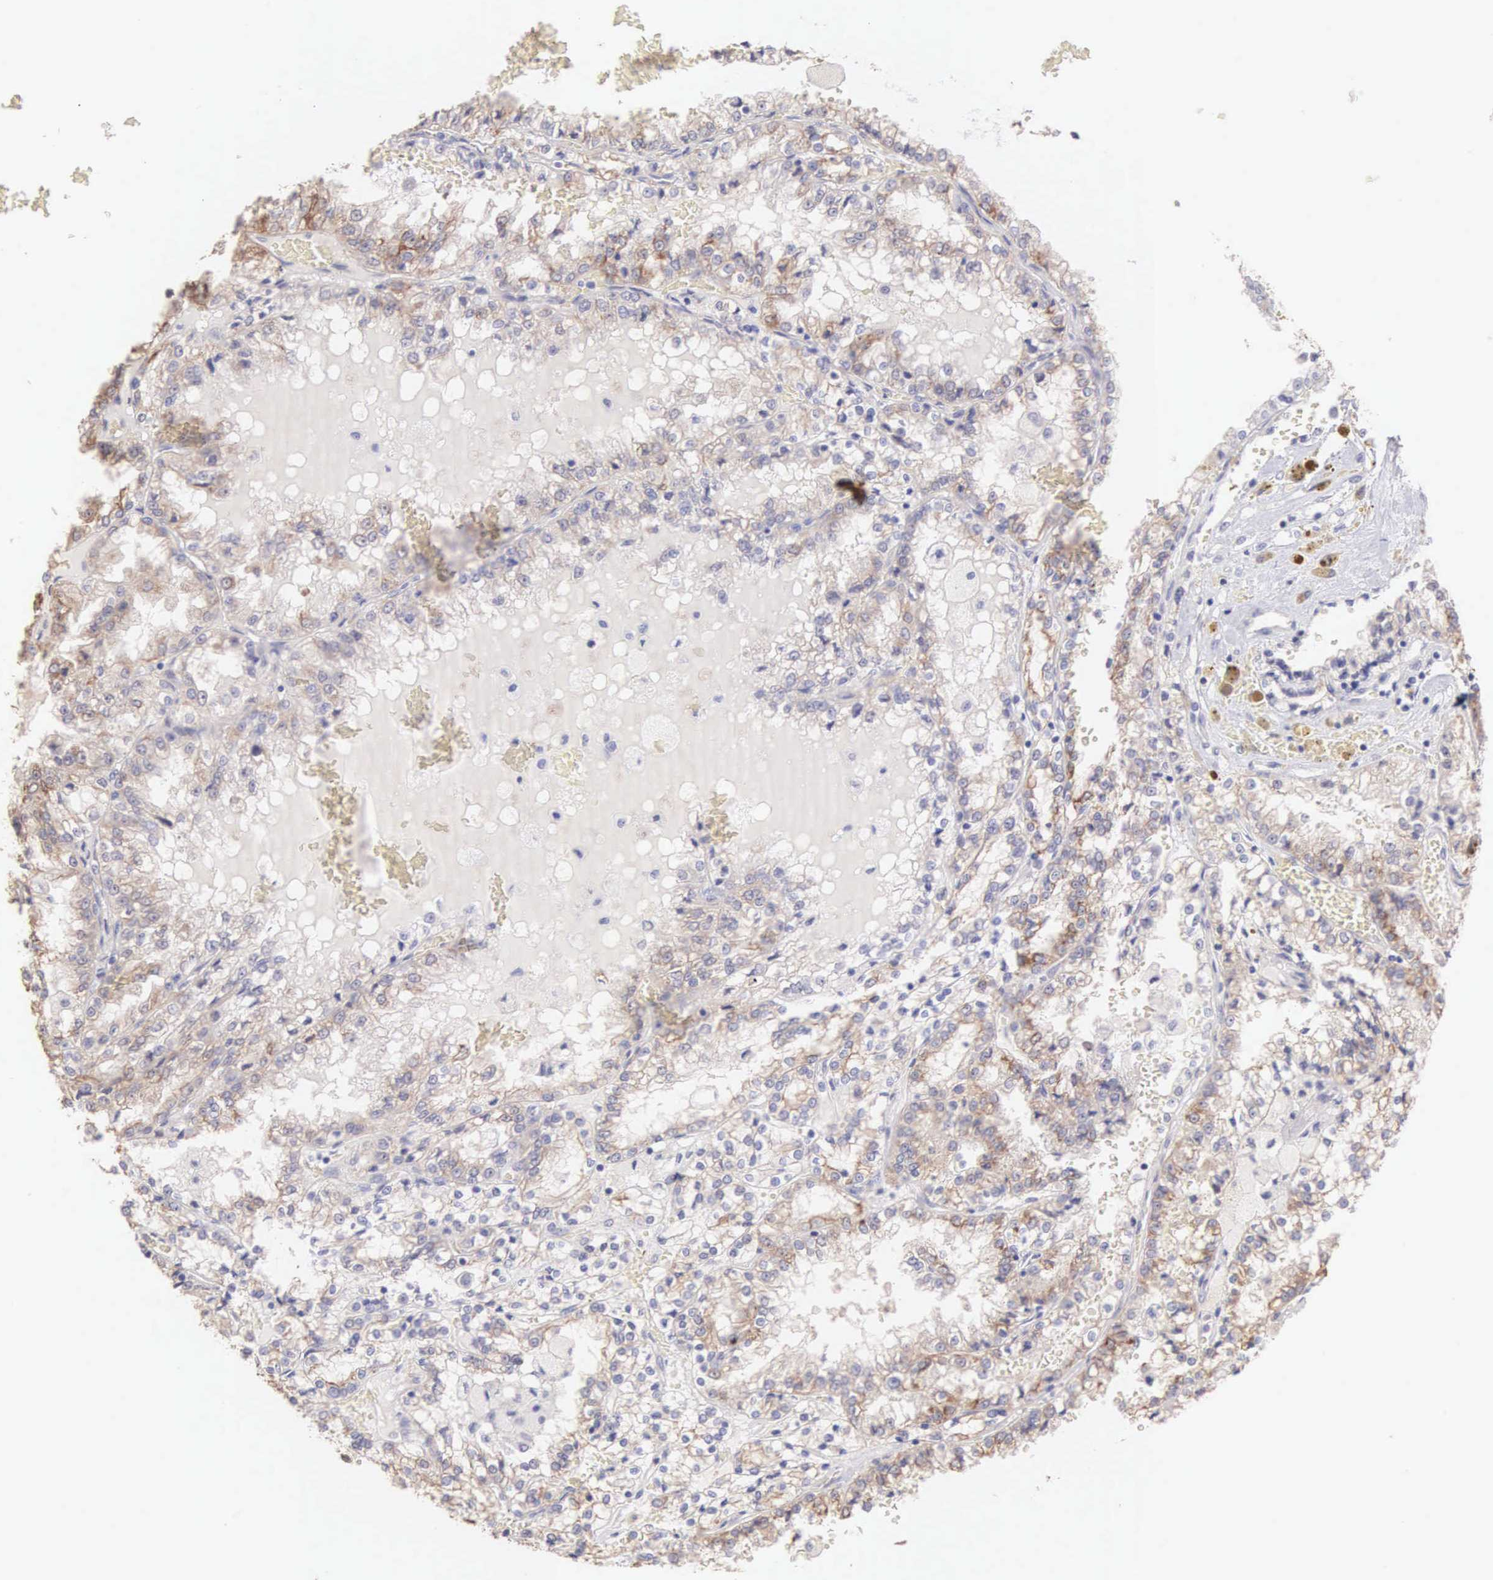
{"staining": {"intensity": "weak", "quantity": "<25%", "location": "cytoplasmic/membranous"}, "tissue": "renal cancer", "cell_type": "Tumor cells", "image_type": "cancer", "snomed": [{"axis": "morphology", "description": "Adenocarcinoma, NOS"}, {"axis": "topography", "description": "Kidney"}], "caption": "Tumor cells show no significant positivity in renal adenocarcinoma.", "gene": "PIR", "patient": {"sex": "female", "age": 56}}